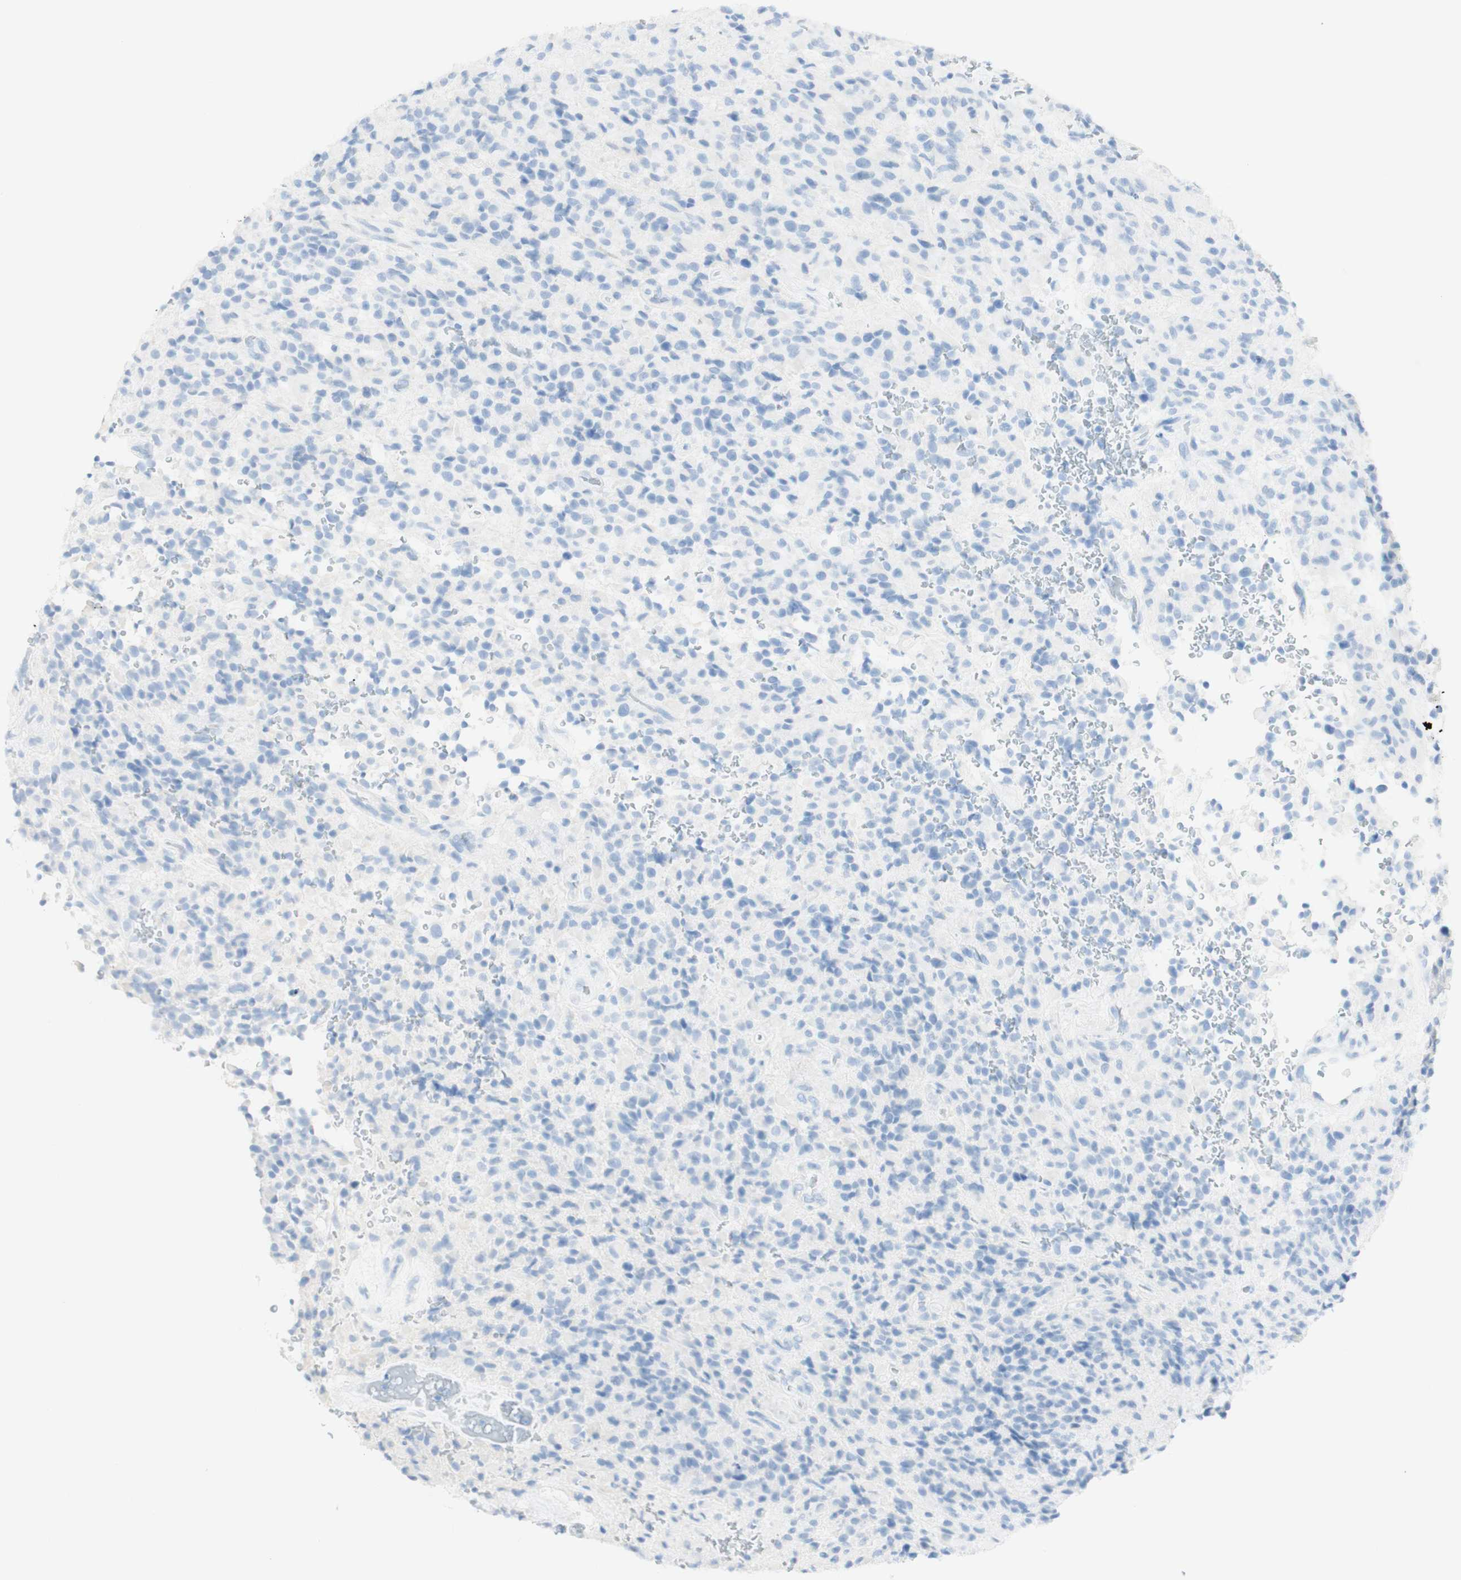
{"staining": {"intensity": "negative", "quantity": "none", "location": "none"}, "tissue": "glioma", "cell_type": "Tumor cells", "image_type": "cancer", "snomed": [{"axis": "morphology", "description": "Glioma, malignant, High grade"}, {"axis": "topography", "description": "Brain"}], "caption": "There is no significant staining in tumor cells of glioma.", "gene": "TPO", "patient": {"sex": "male", "age": 71}}